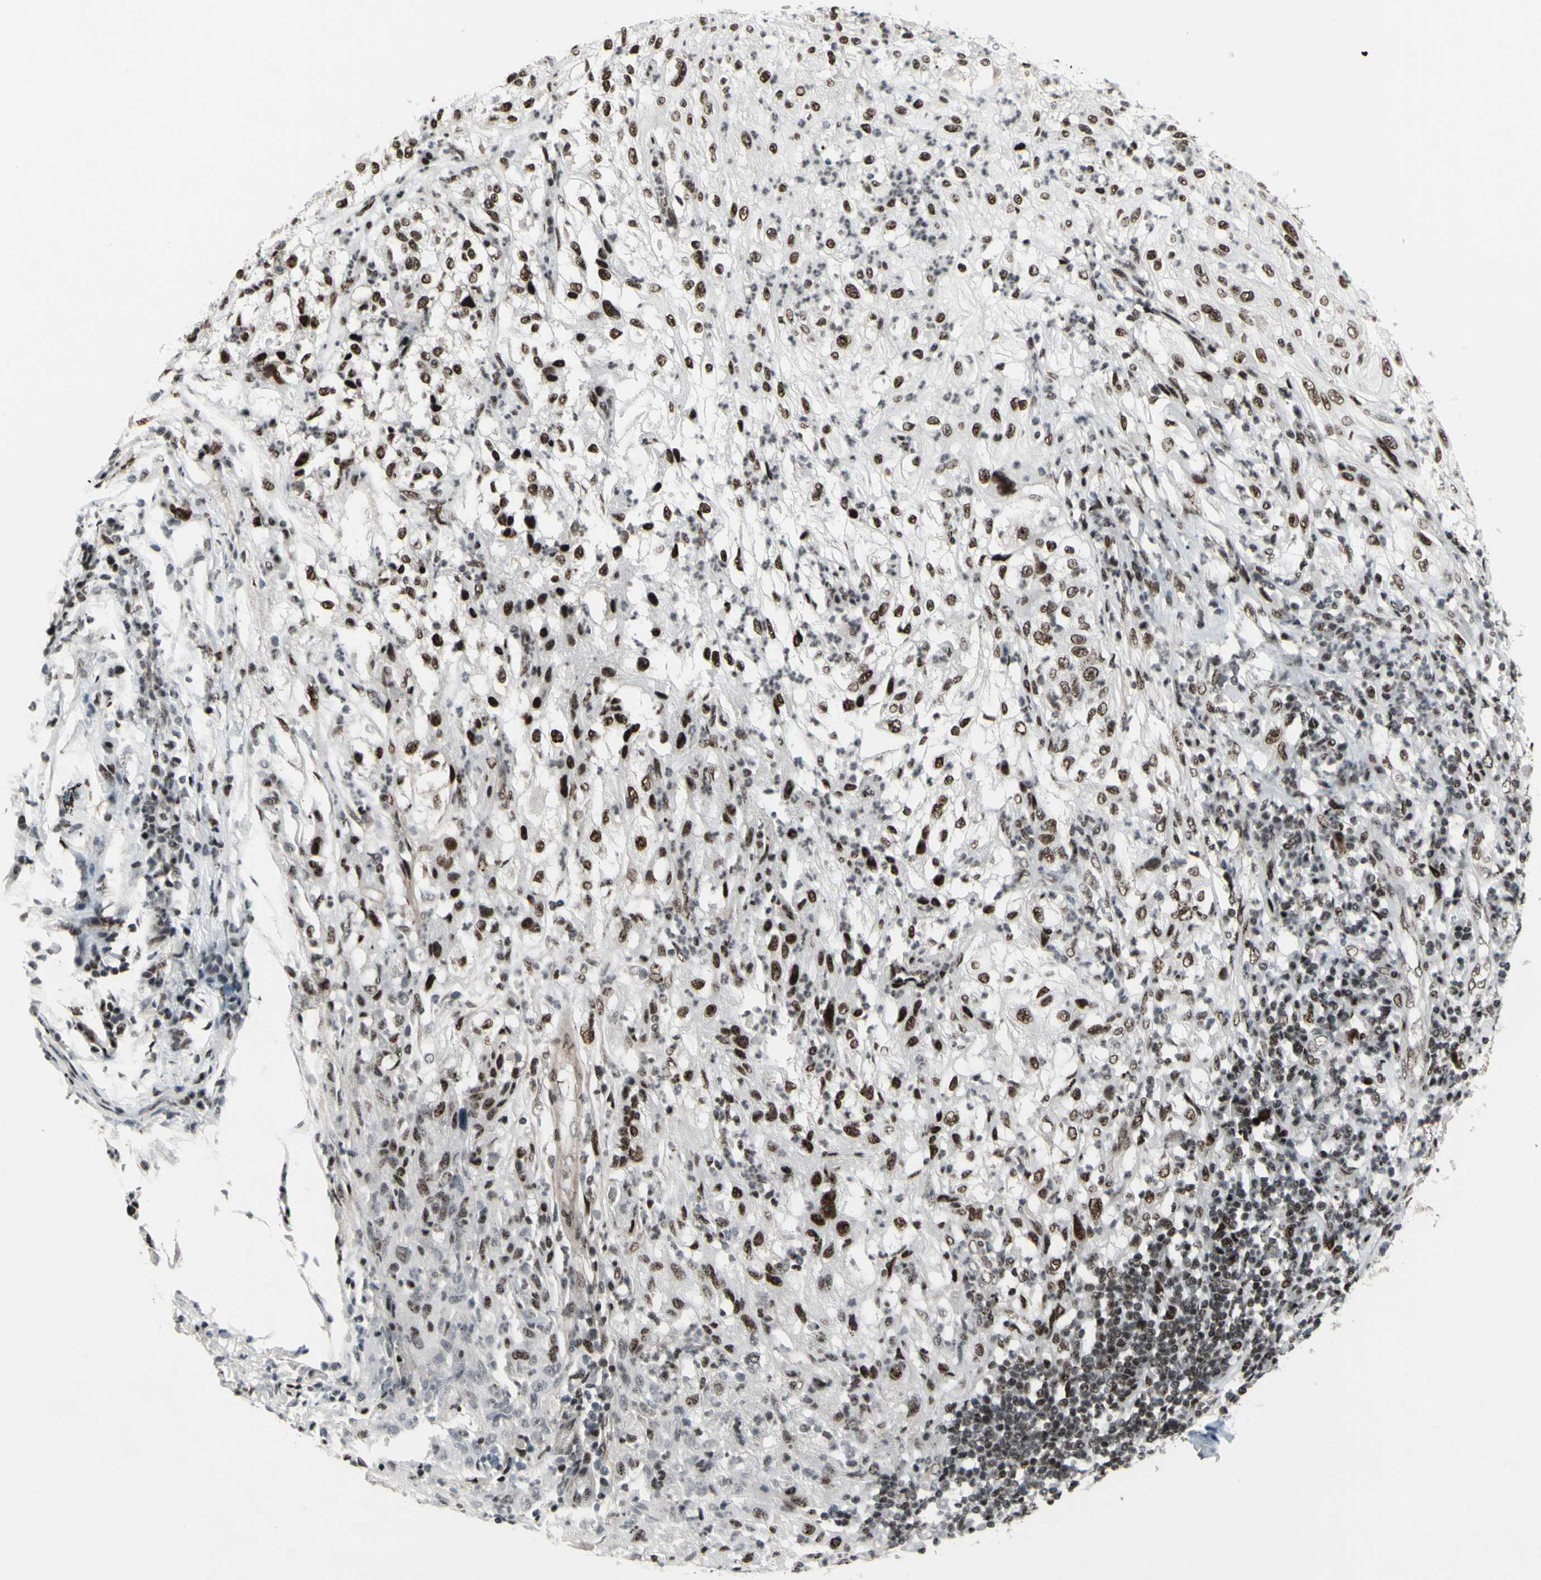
{"staining": {"intensity": "moderate", "quantity": ">75%", "location": "nuclear"}, "tissue": "lung cancer", "cell_type": "Tumor cells", "image_type": "cancer", "snomed": [{"axis": "morphology", "description": "Inflammation, NOS"}, {"axis": "morphology", "description": "Squamous cell carcinoma, NOS"}, {"axis": "topography", "description": "Lymph node"}, {"axis": "topography", "description": "Soft tissue"}, {"axis": "topography", "description": "Lung"}], "caption": "Immunohistochemistry (IHC) staining of squamous cell carcinoma (lung), which displays medium levels of moderate nuclear positivity in approximately >75% of tumor cells indicating moderate nuclear protein positivity. The staining was performed using DAB (3,3'-diaminobenzidine) (brown) for protein detection and nuclei were counterstained in hematoxylin (blue).", "gene": "SUPT6H", "patient": {"sex": "male", "age": 66}}